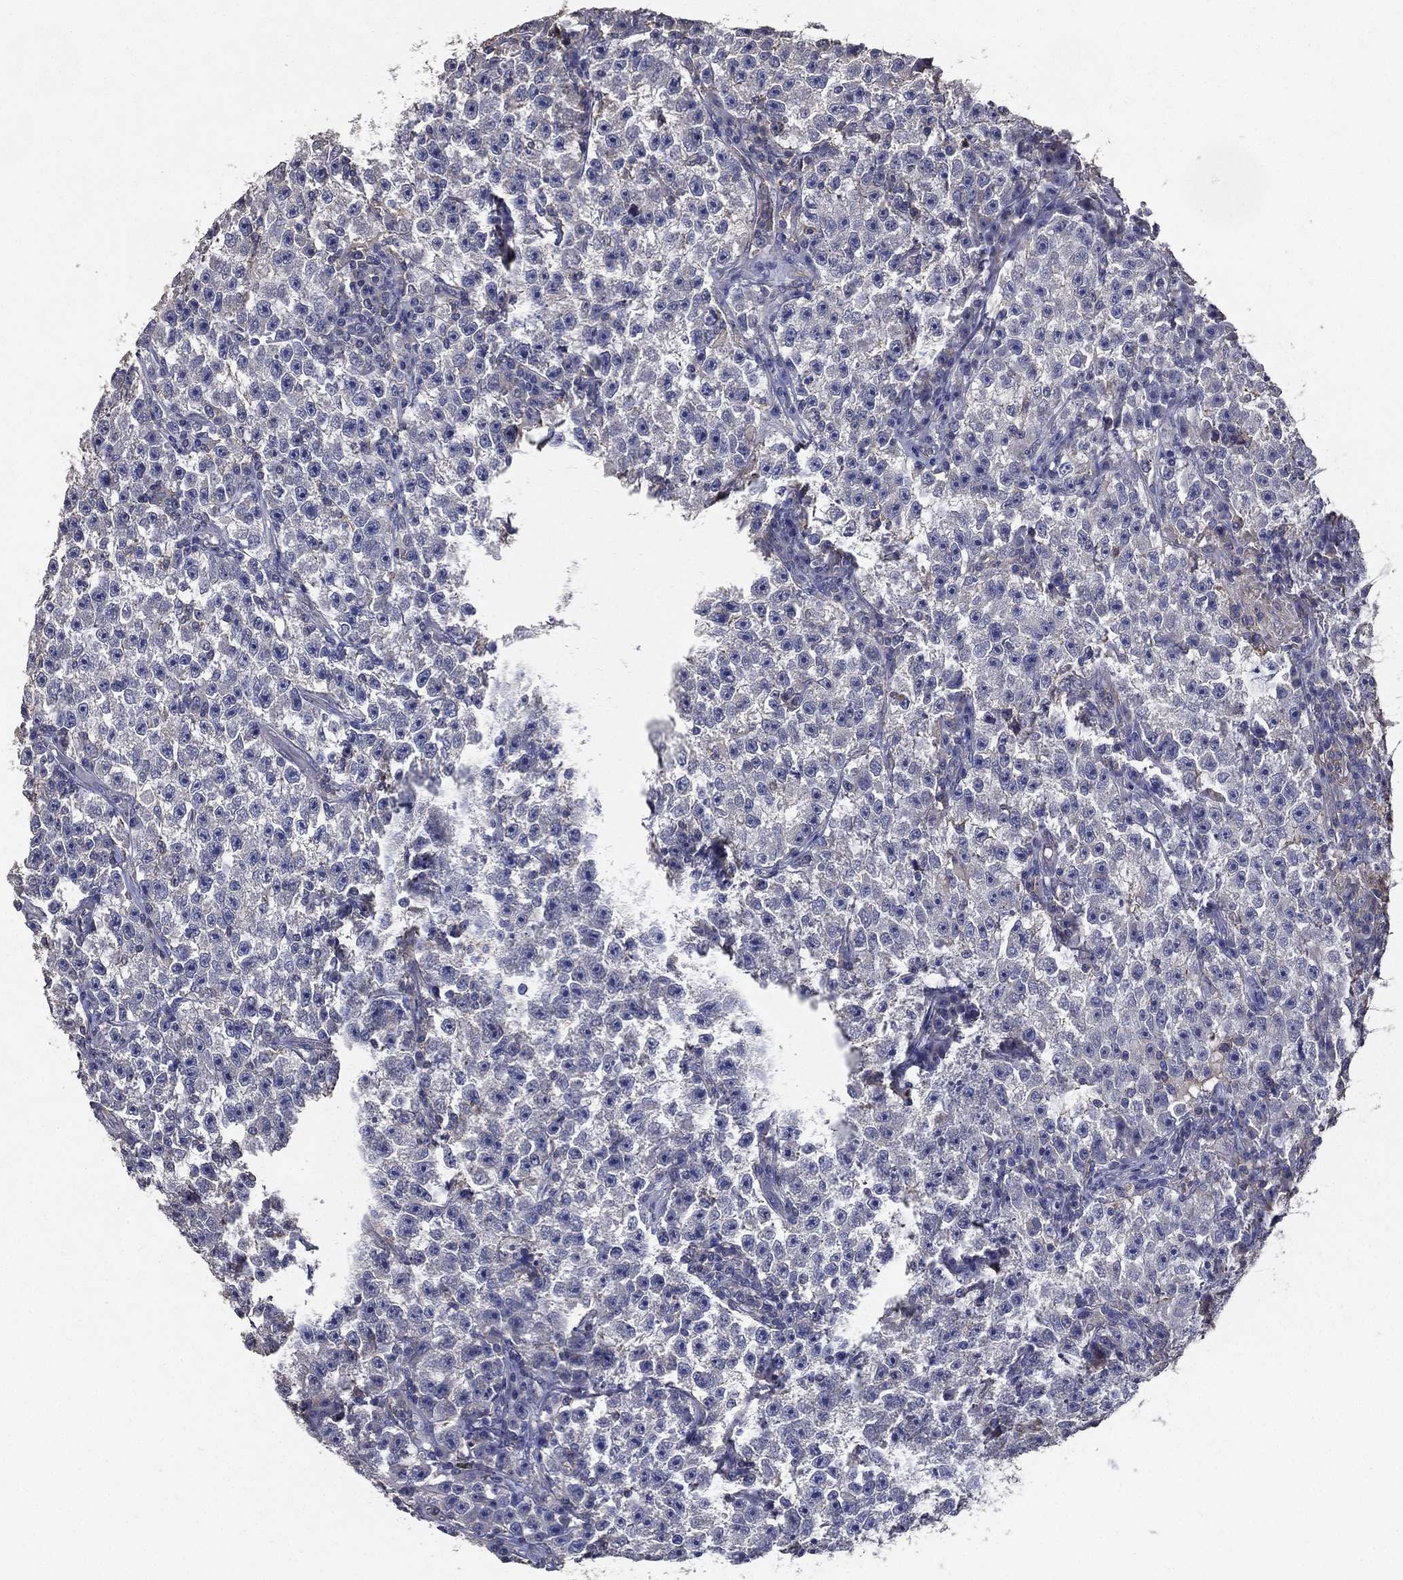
{"staining": {"intensity": "negative", "quantity": "none", "location": "none"}, "tissue": "testis cancer", "cell_type": "Tumor cells", "image_type": "cancer", "snomed": [{"axis": "morphology", "description": "Seminoma, NOS"}, {"axis": "topography", "description": "Testis"}], "caption": "Protein analysis of testis seminoma reveals no significant positivity in tumor cells. (Stains: DAB immunohistochemistry (IHC) with hematoxylin counter stain, Microscopy: brightfield microscopy at high magnification).", "gene": "SERPINB2", "patient": {"sex": "male", "age": 22}}